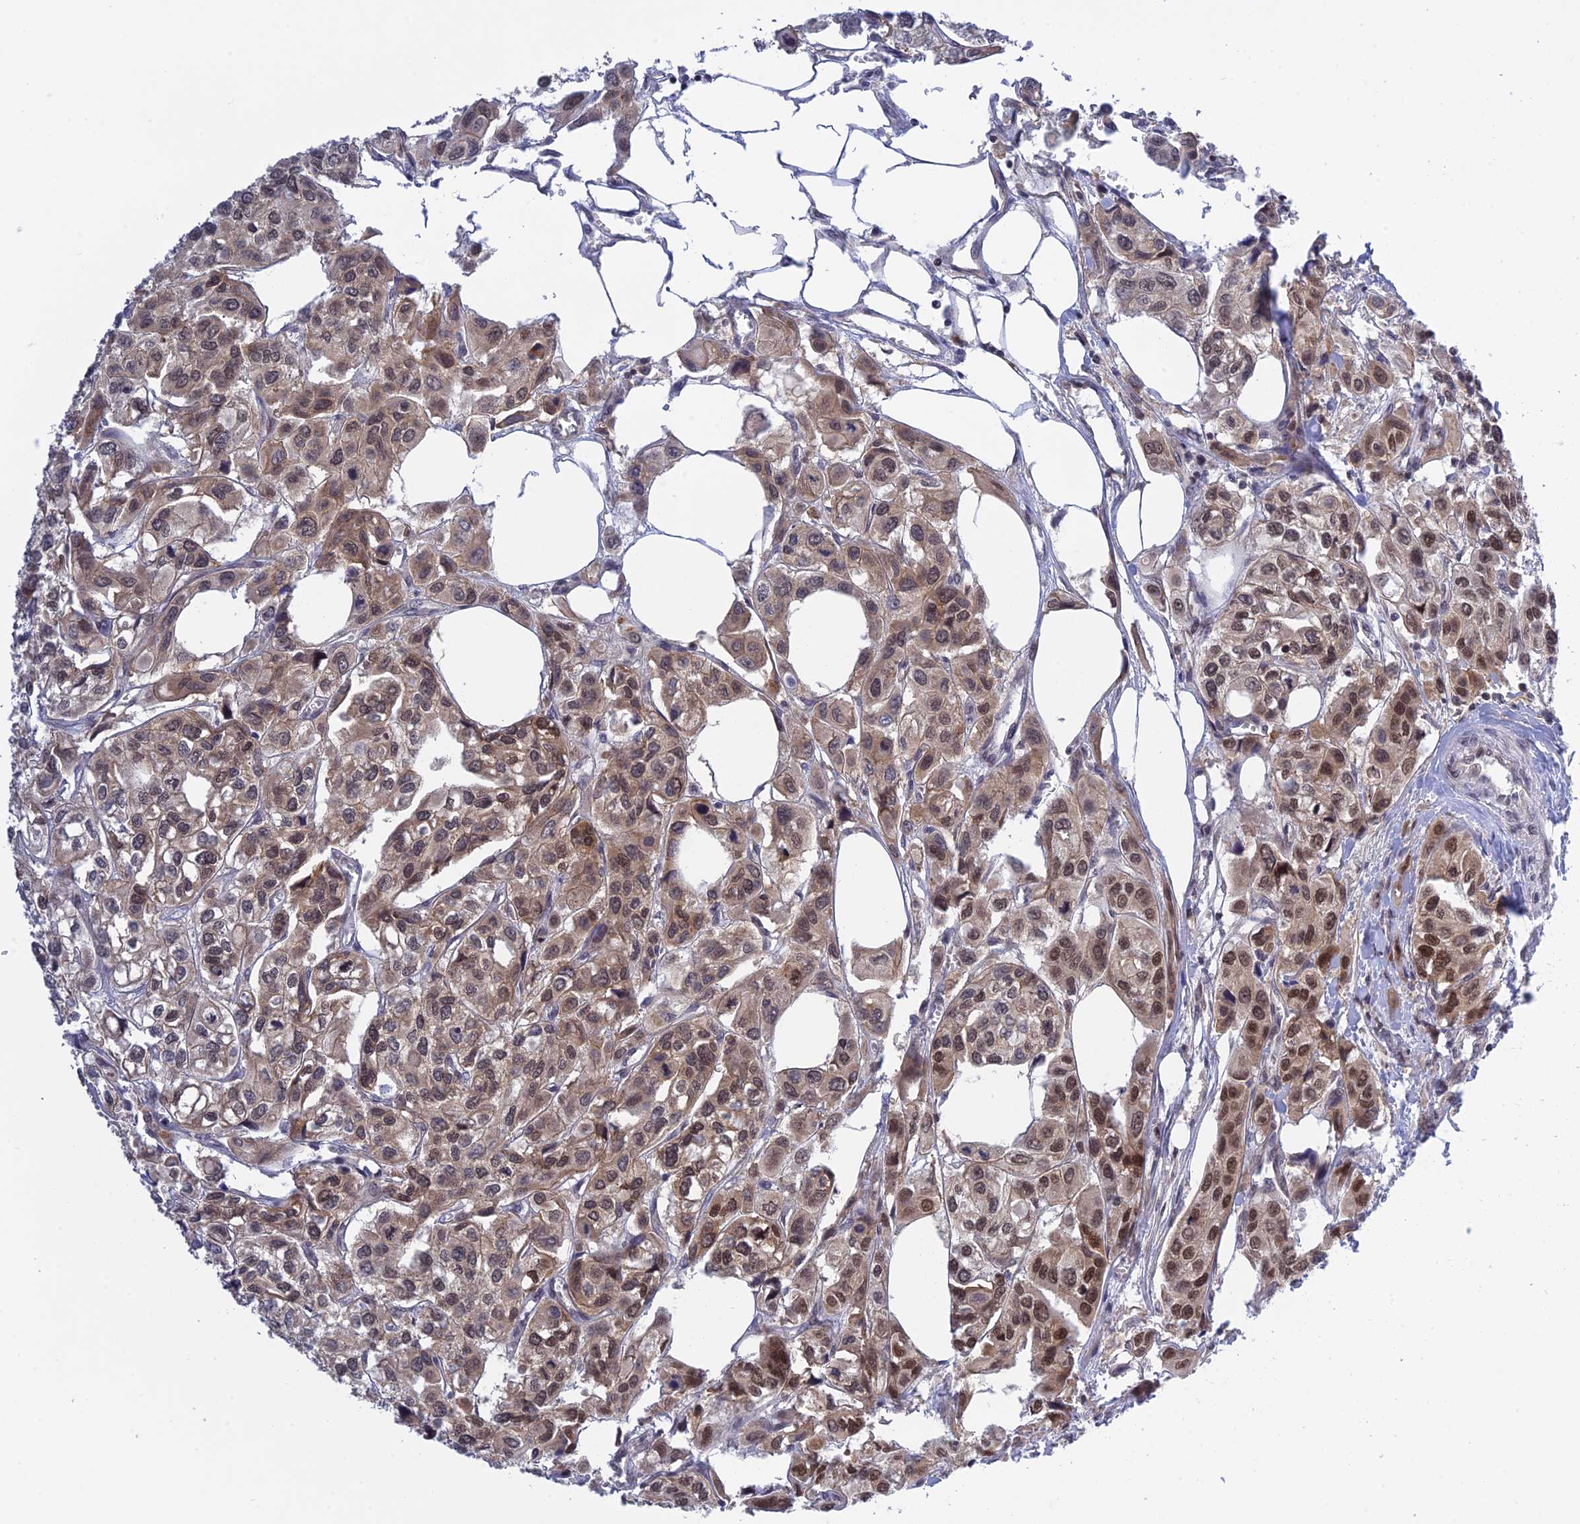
{"staining": {"intensity": "moderate", "quantity": ">75%", "location": "cytoplasmic/membranous,nuclear"}, "tissue": "urothelial cancer", "cell_type": "Tumor cells", "image_type": "cancer", "snomed": [{"axis": "morphology", "description": "Urothelial carcinoma, High grade"}, {"axis": "topography", "description": "Urinary bladder"}], "caption": "There is medium levels of moderate cytoplasmic/membranous and nuclear expression in tumor cells of urothelial carcinoma (high-grade), as demonstrated by immunohistochemical staining (brown color).", "gene": "TCEA1", "patient": {"sex": "male", "age": 67}}